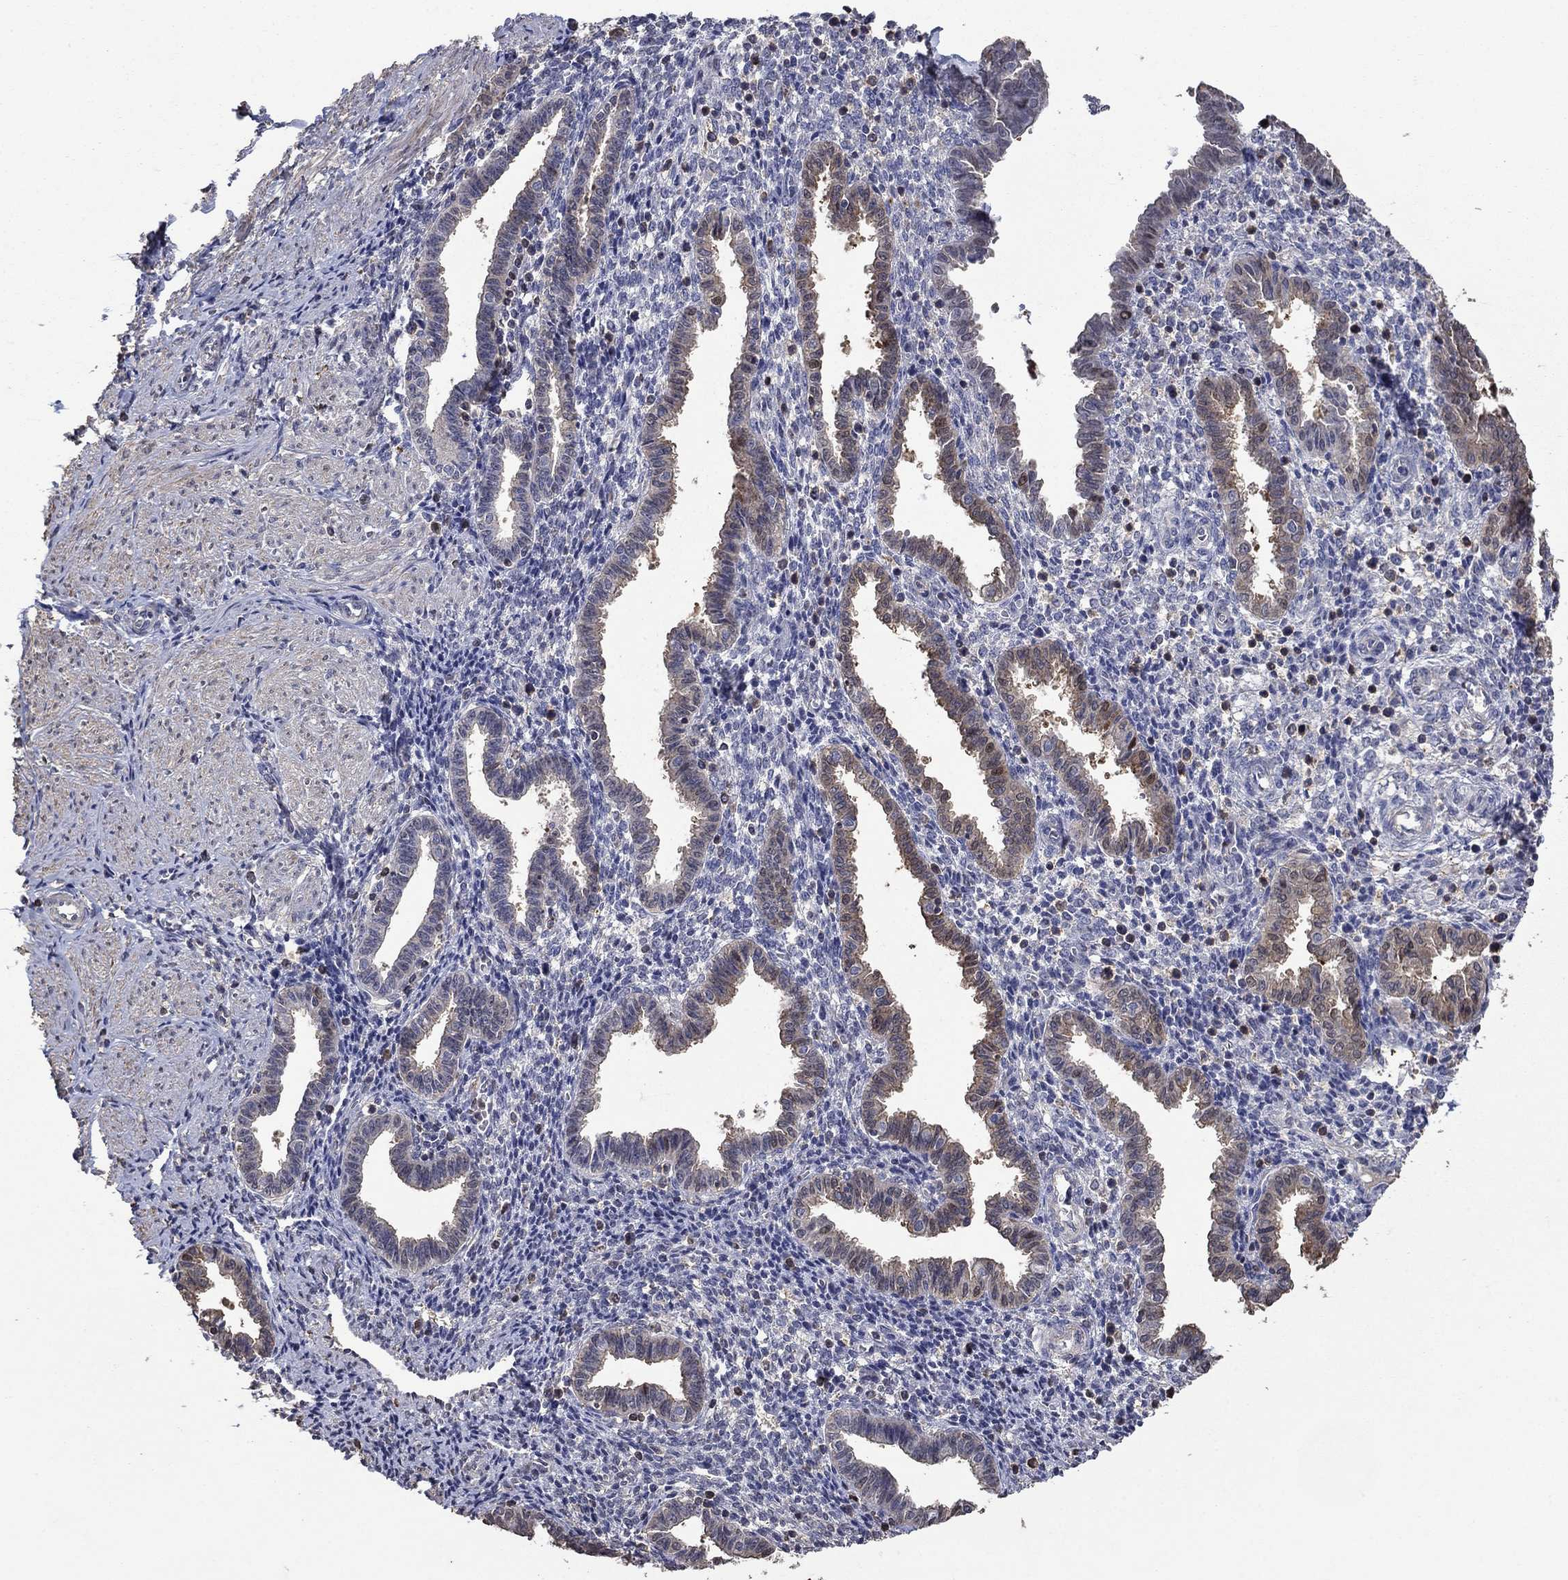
{"staining": {"intensity": "negative", "quantity": "none", "location": "none"}, "tissue": "endometrium", "cell_type": "Cells in endometrial stroma", "image_type": "normal", "snomed": [{"axis": "morphology", "description": "Normal tissue, NOS"}, {"axis": "topography", "description": "Endometrium"}], "caption": "This is an immunohistochemistry micrograph of unremarkable endometrium. There is no expression in cells in endometrial stroma.", "gene": "DVL1", "patient": {"sex": "female", "age": 37}}